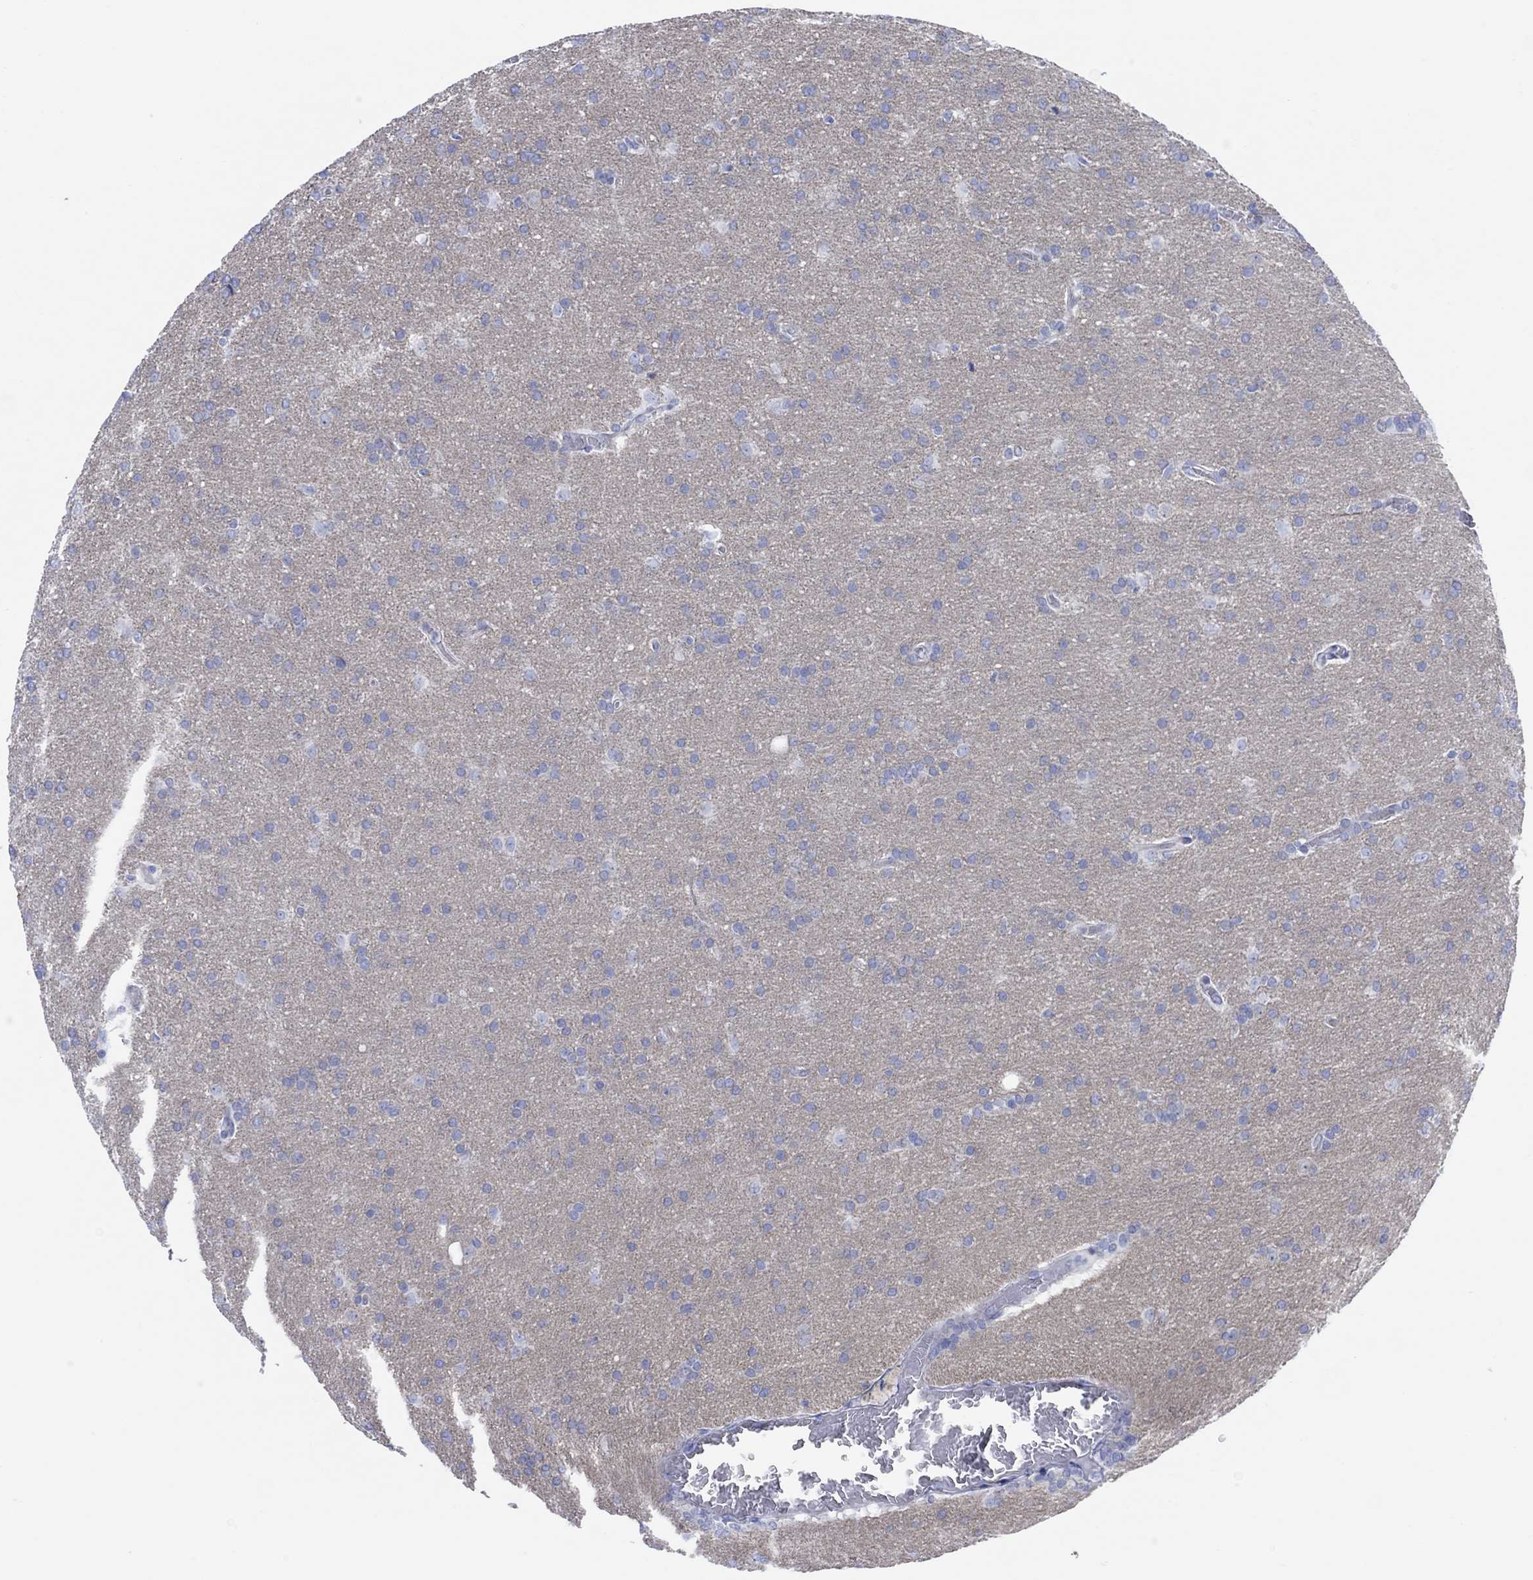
{"staining": {"intensity": "negative", "quantity": "none", "location": "none"}, "tissue": "glioma", "cell_type": "Tumor cells", "image_type": "cancer", "snomed": [{"axis": "morphology", "description": "Glioma, malignant, Low grade"}, {"axis": "topography", "description": "Brain"}], "caption": "High magnification brightfield microscopy of glioma stained with DAB (3,3'-diaminobenzidine) (brown) and counterstained with hematoxylin (blue): tumor cells show no significant staining. Nuclei are stained in blue.", "gene": "TLDC2", "patient": {"sex": "female", "age": 32}}